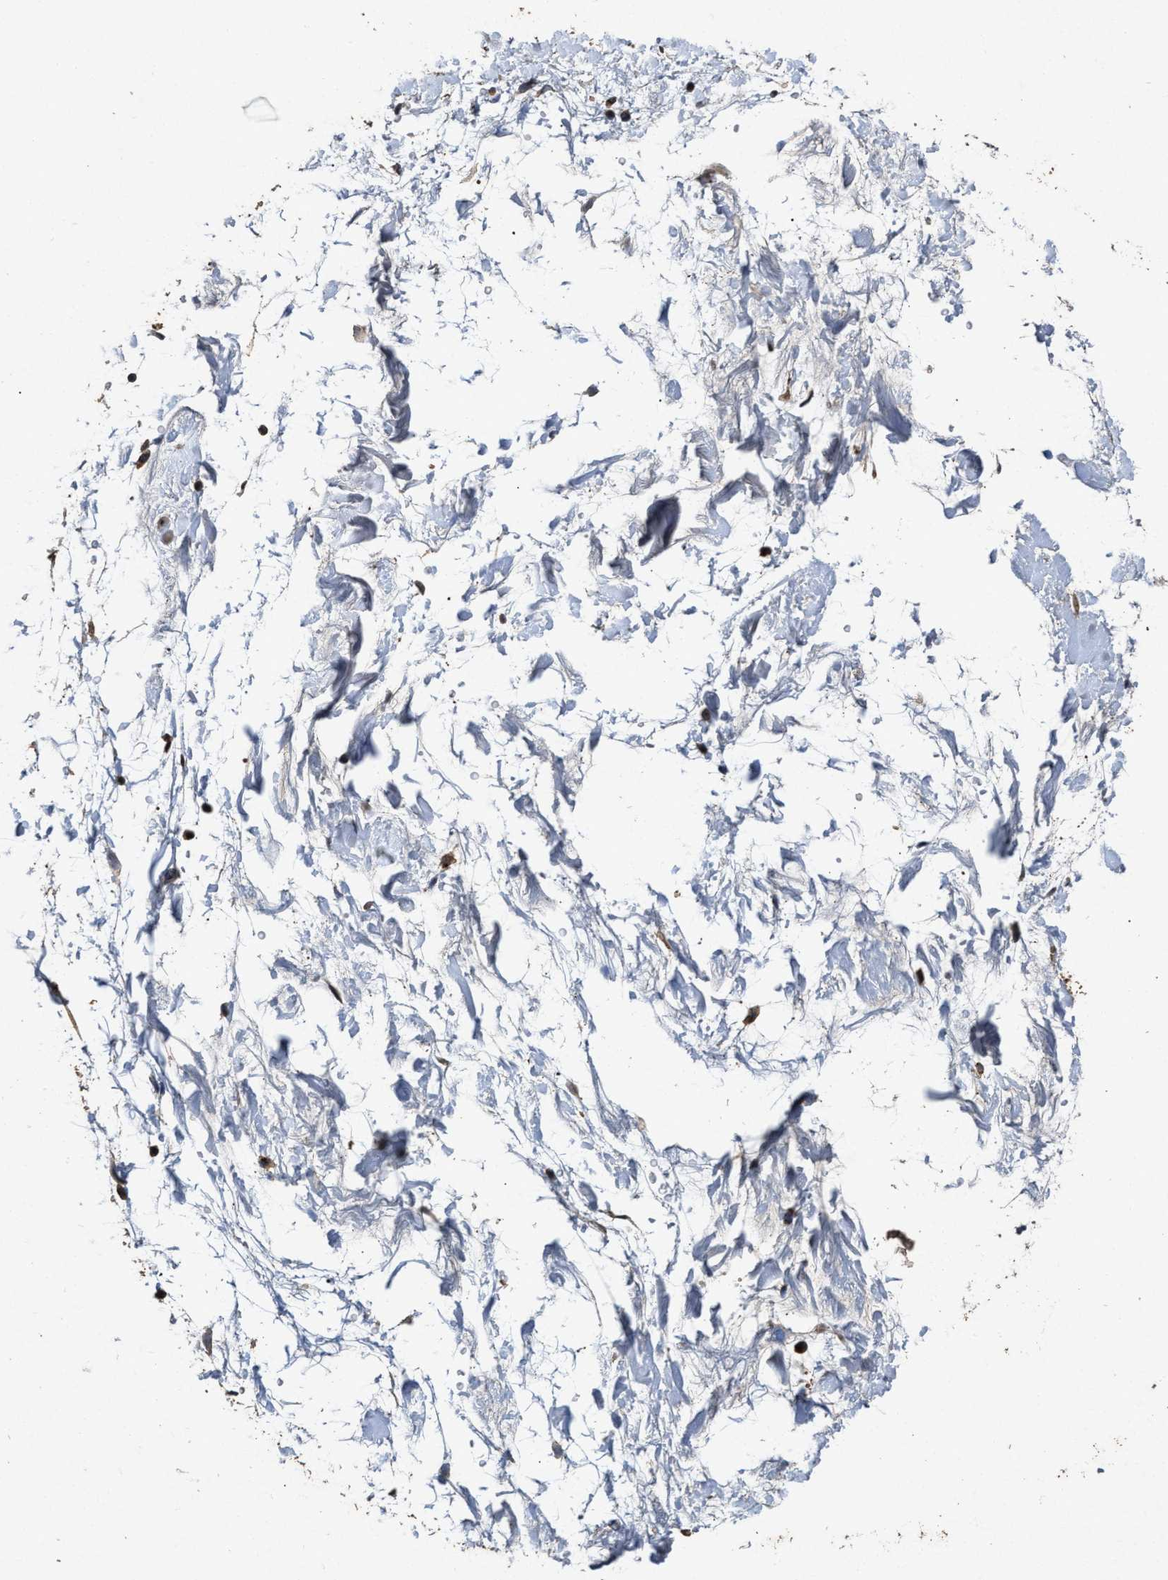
{"staining": {"intensity": "moderate", "quantity": ">75%", "location": "cytoplasmic/membranous"}, "tissue": "adipose tissue", "cell_type": "Adipocytes", "image_type": "normal", "snomed": [{"axis": "morphology", "description": "Normal tissue, NOS"}, {"axis": "topography", "description": "Soft tissue"}], "caption": "Adipose tissue stained with a protein marker demonstrates moderate staining in adipocytes.", "gene": "TPST2", "patient": {"sex": "male", "age": 72}}